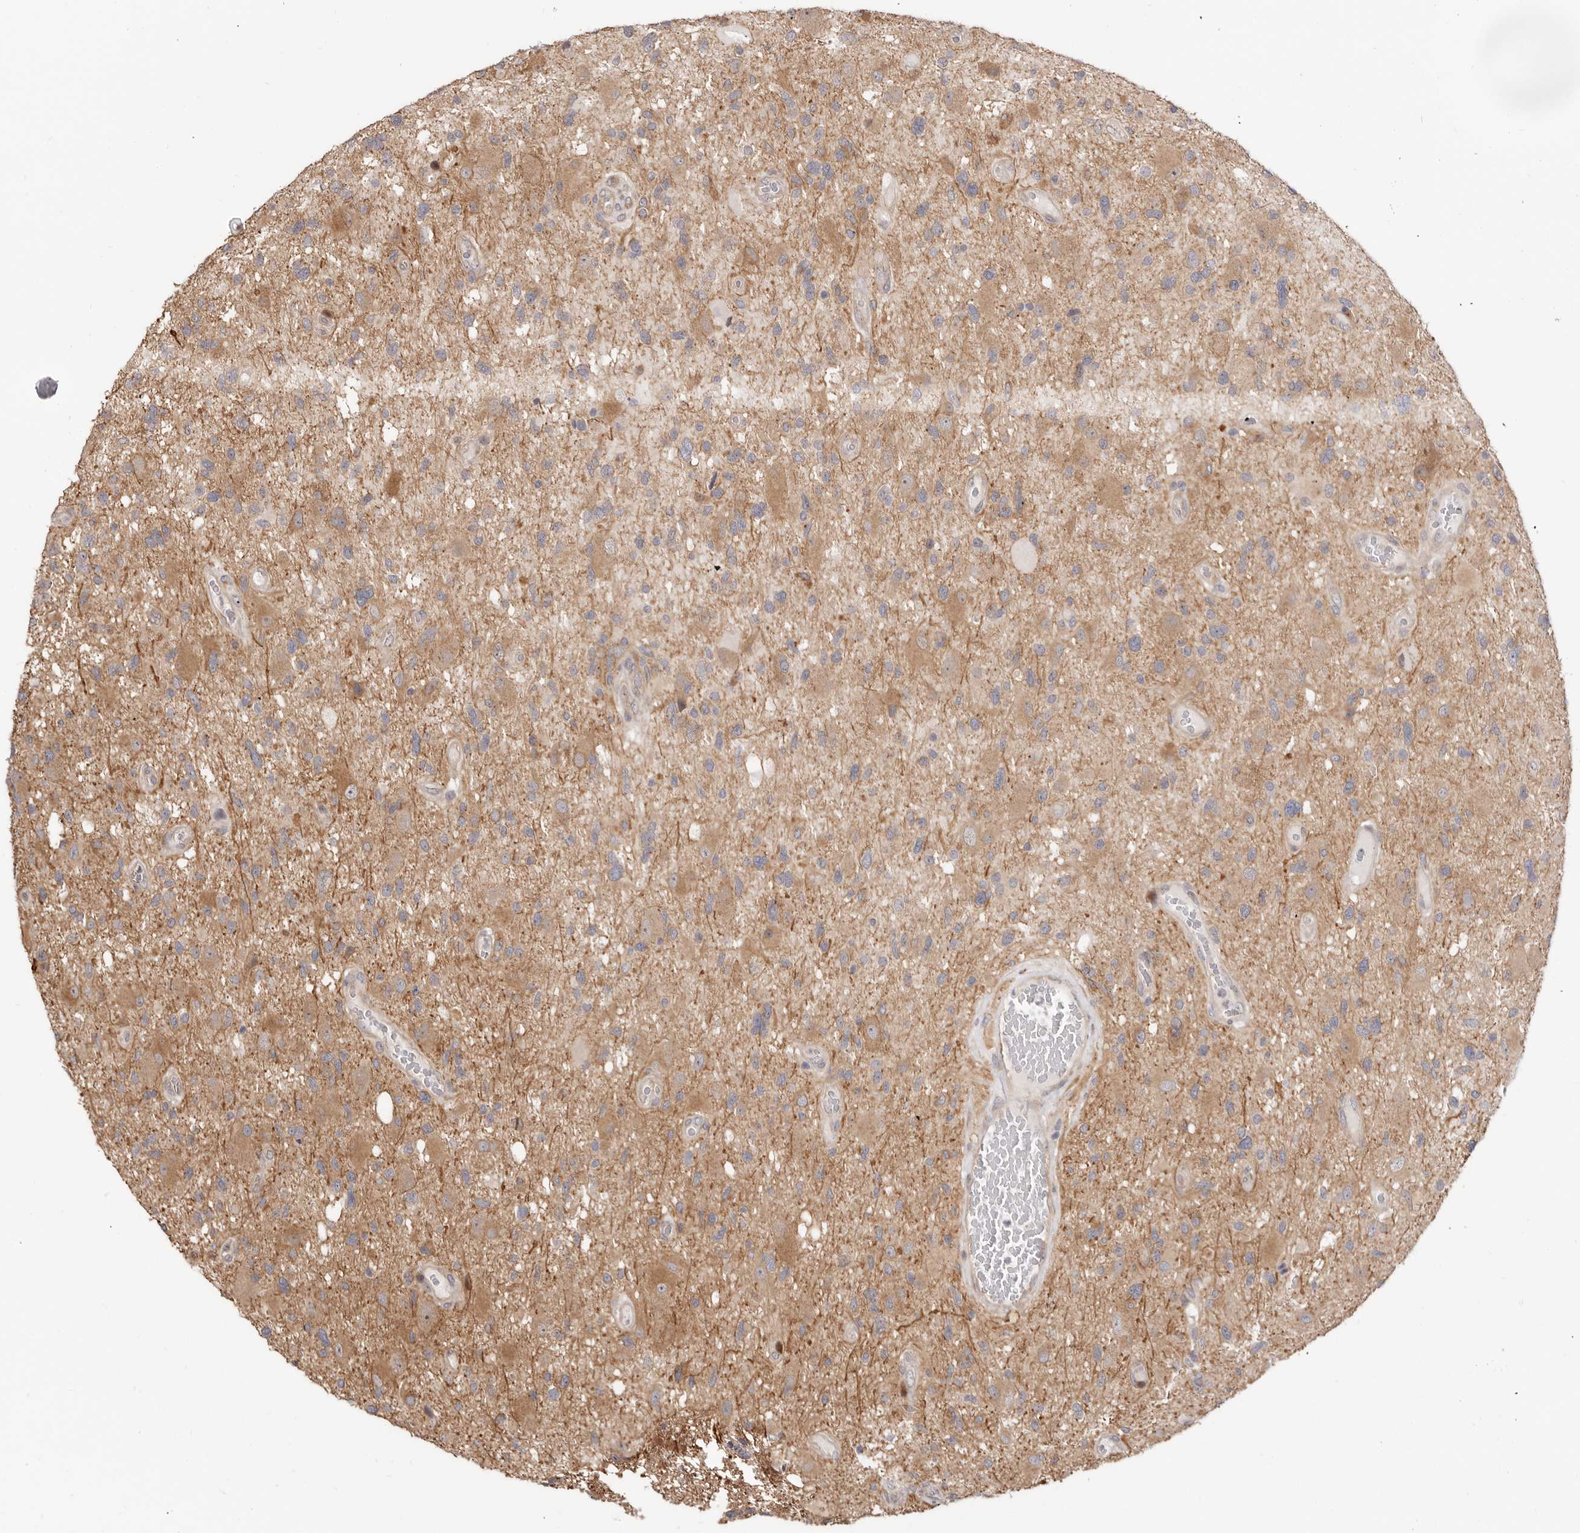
{"staining": {"intensity": "moderate", "quantity": ">75%", "location": "cytoplasmic/membranous"}, "tissue": "glioma", "cell_type": "Tumor cells", "image_type": "cancer", "snomed": [{"axis": "morphology", "description": "Glioma, malignant, High grade"}, {"axis": "topography", "description": "Brain"}], "caption": "The image demonstrates staining of glioma, revealing moderate cytoplasmic/membranous protein positivity (brown color) within tumor cells.", "gene": "GPATCH4", "patient": {"sex": "male", "age": 33}}